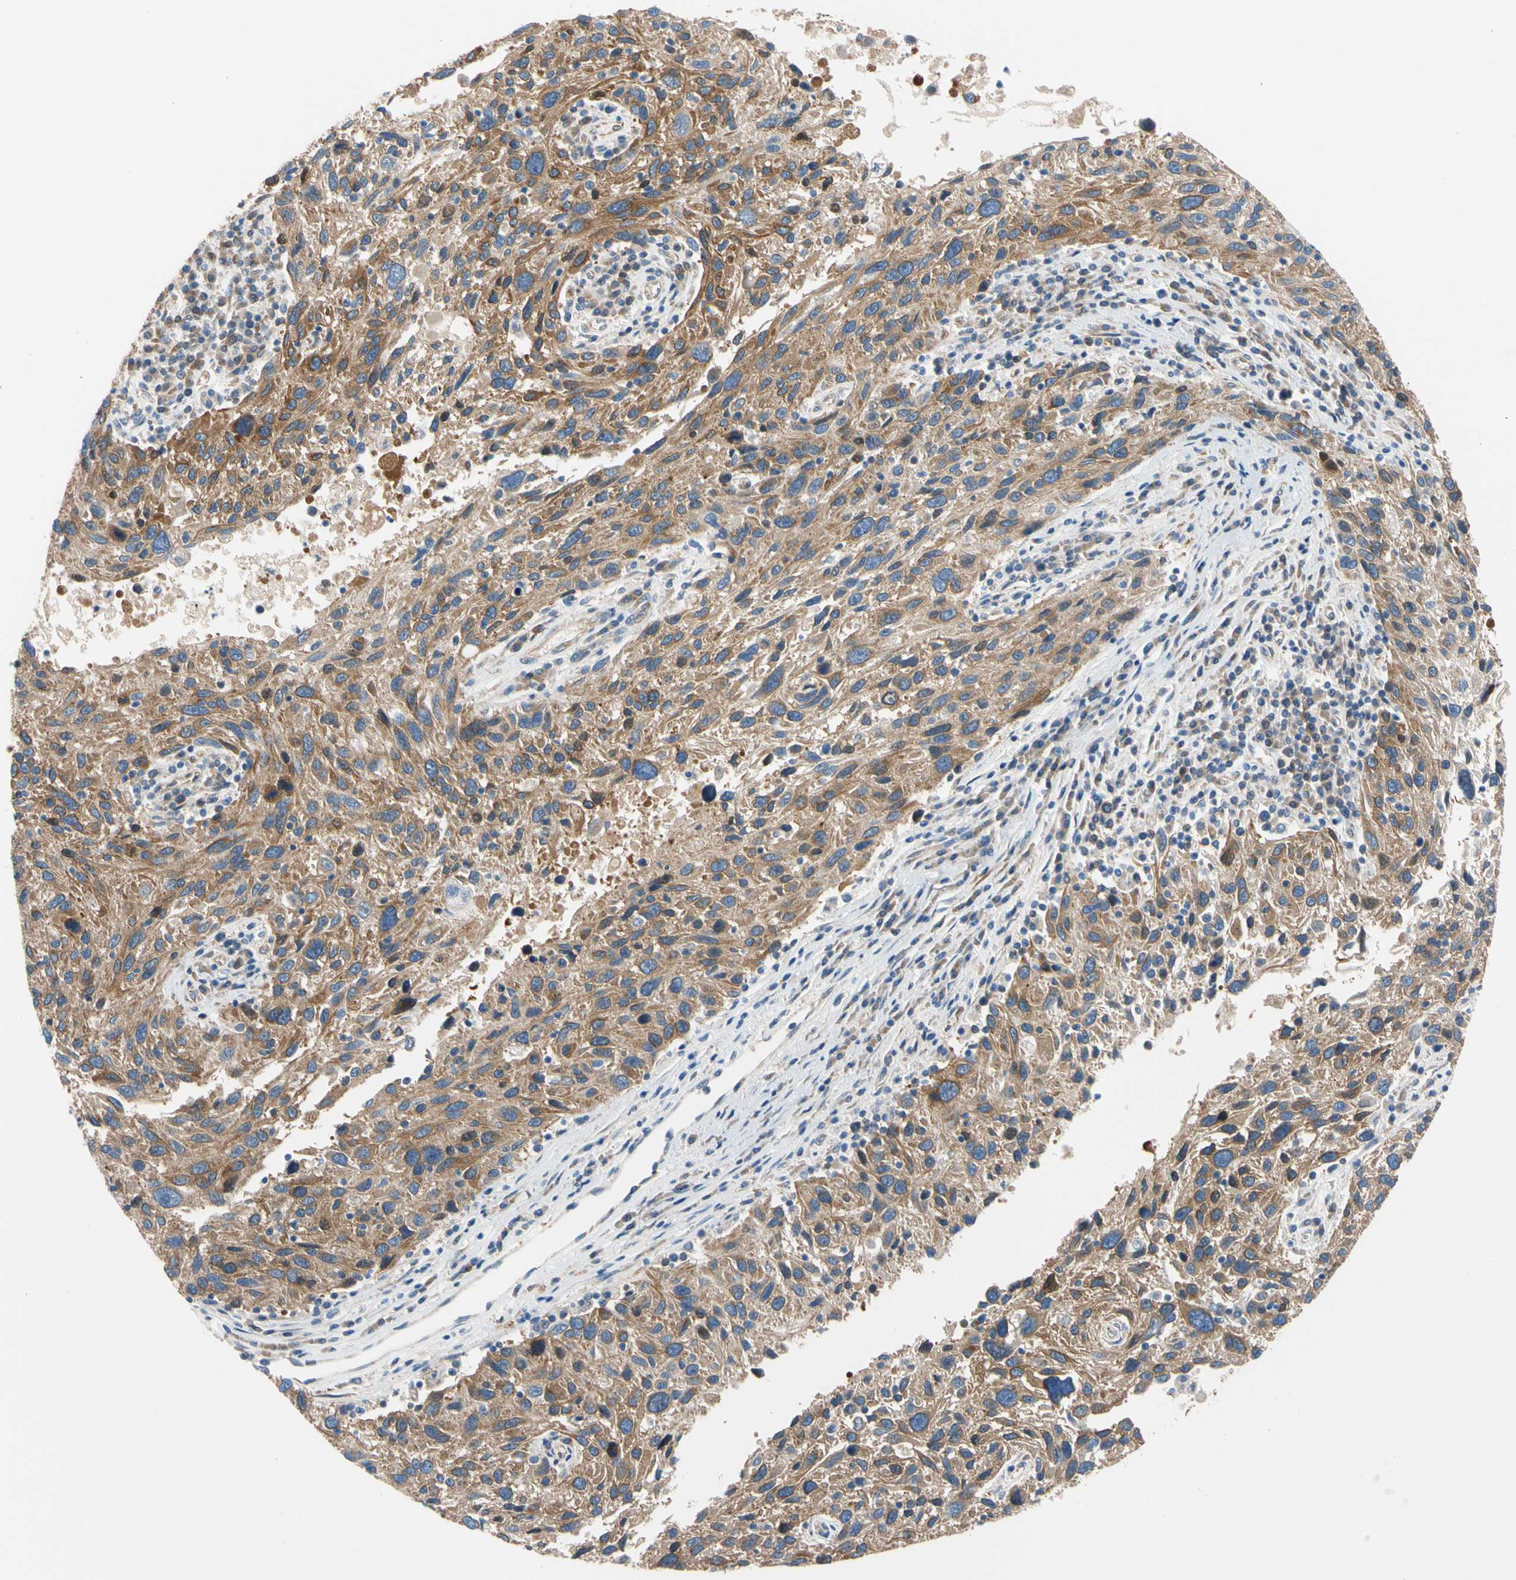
{"staining": {"intensity": "strong", "quantity": ">75%", "location": "cytoplasmic/membranous"}, "tissue": "melanoma", "cell_type": "Tumor cells", "image_type": "cancer", "snomed": [{"axis": "morphology", "description": "Malignant melanoma, NOS"}, {"axis": "topography", "description": "Skin"}], "caption": "A brown stain highlights strong cytoplasmic/membranous staining of a protein in melanoma tumor cells.", "gene": "GPHN", "patient": {"sex": "male", "age": 53}}